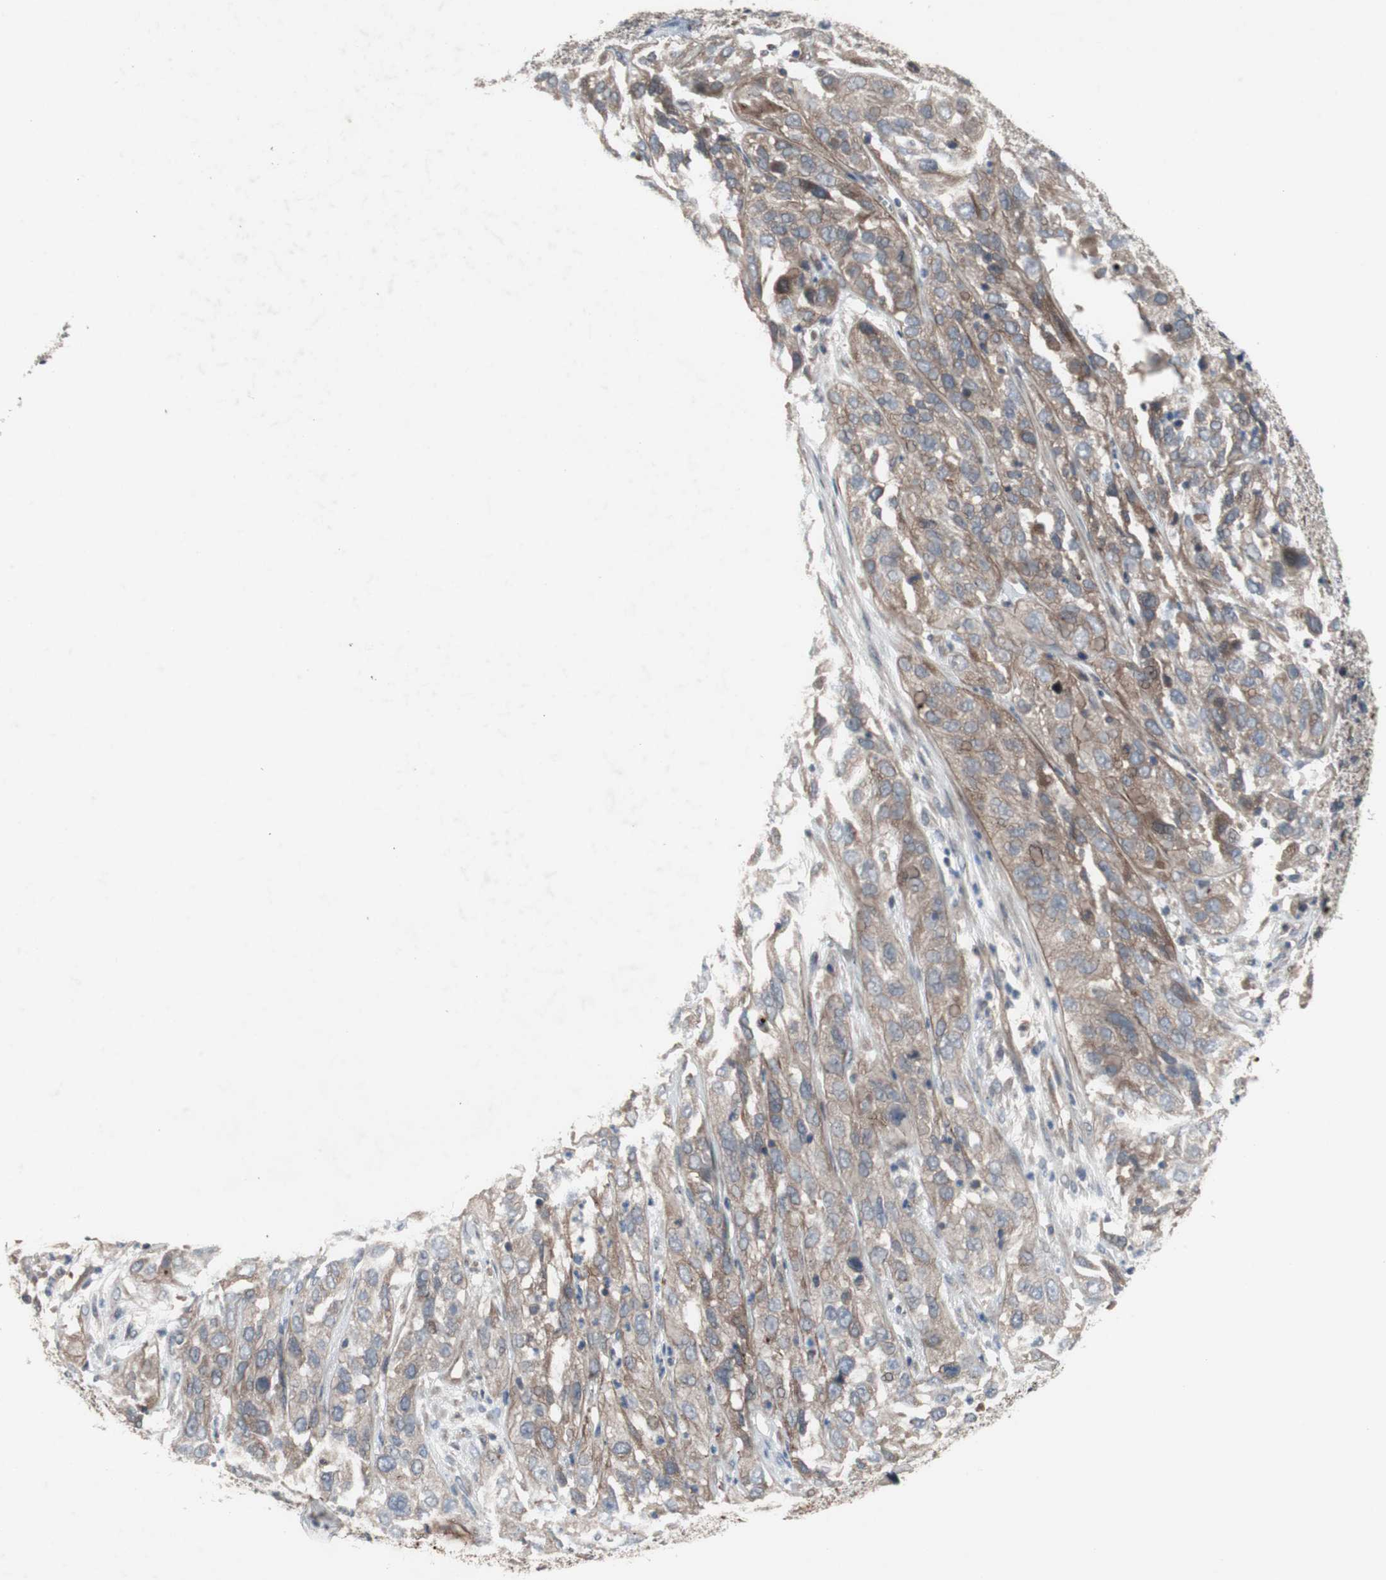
{"staining": {"intensity": "weak", "quantity": ">75%", "location": "cytoplasmic/membranous"}, "tissue": "cervical cancer", "cell_type": "Tumor cells", "image_type": "cancer", "snomed": [{"axis": "morphology", "description": "Squamous cell carcinoma, NOS"}, {"axis": "topography", "description": "Cervix"}], "caption": "Brown immunohistochemical staining in cervical squamous cell carcinoma reveals weak cytoplasmic/membranous staining in approximately >75% of tumor cells.", "gene": "OAZ1", "patient": {"sex": "female", "age": 32}}